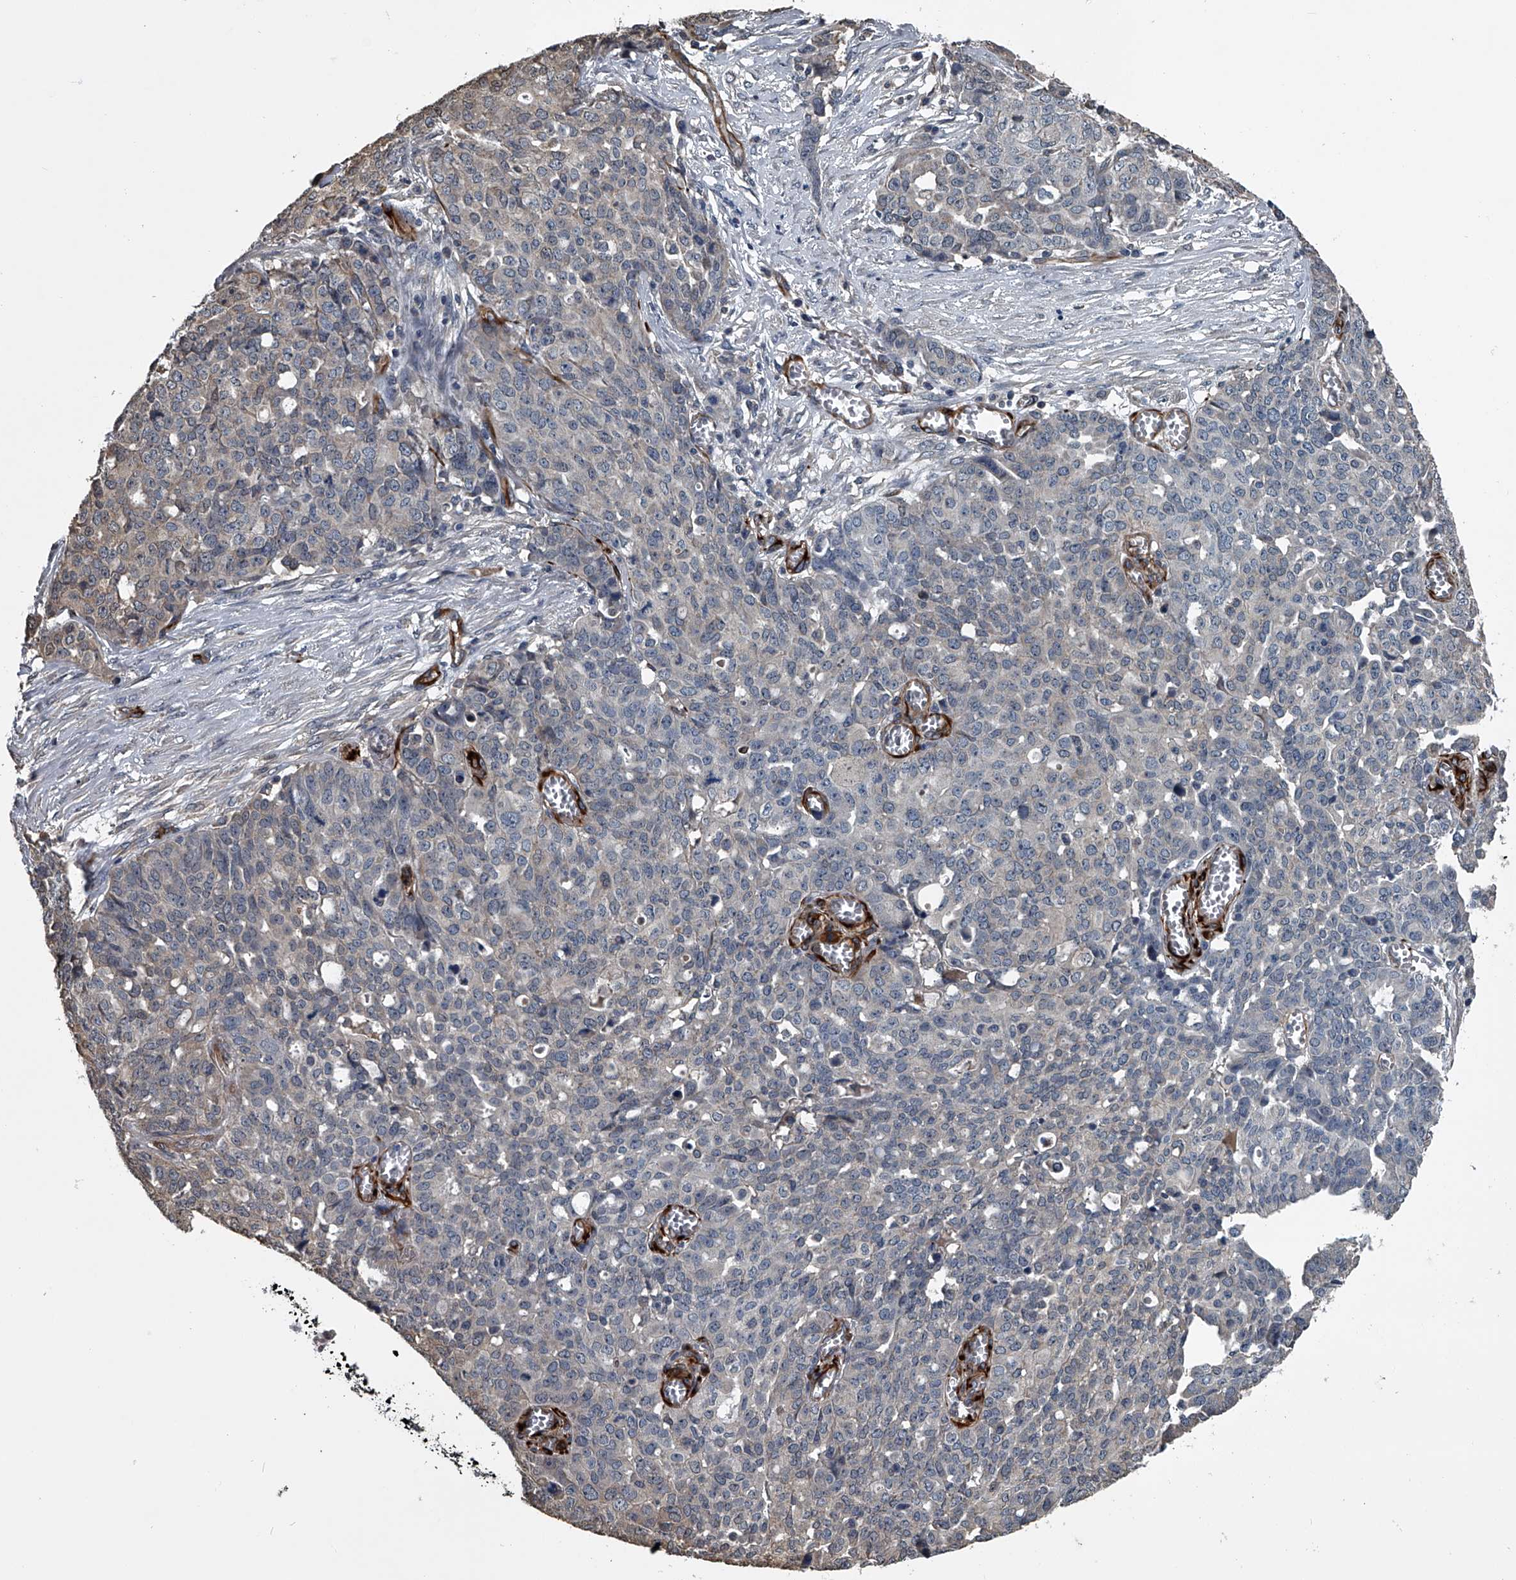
{"staining": {"intensity": "negative", "quantity": "none", "location": "none"}, "tissue": "ovarian cancer", "cell_type": "Tumor cells", "image_type": "cancer", "snomed": [{"axis": "morphology", "description": "Cystadenocarcinoma, serous, NOS"}, {"axis": "topography", "description": "Soft tissue"}, {"axis": "topography", "description": "Ovary"}], "caption": "Immunohistochemical staining of ovarian serous cystadenocarcinoma displays no significant expression in tumor cells.", "gene": "LDLRAD2", "patient": {"sex": "female", "age": 57}}